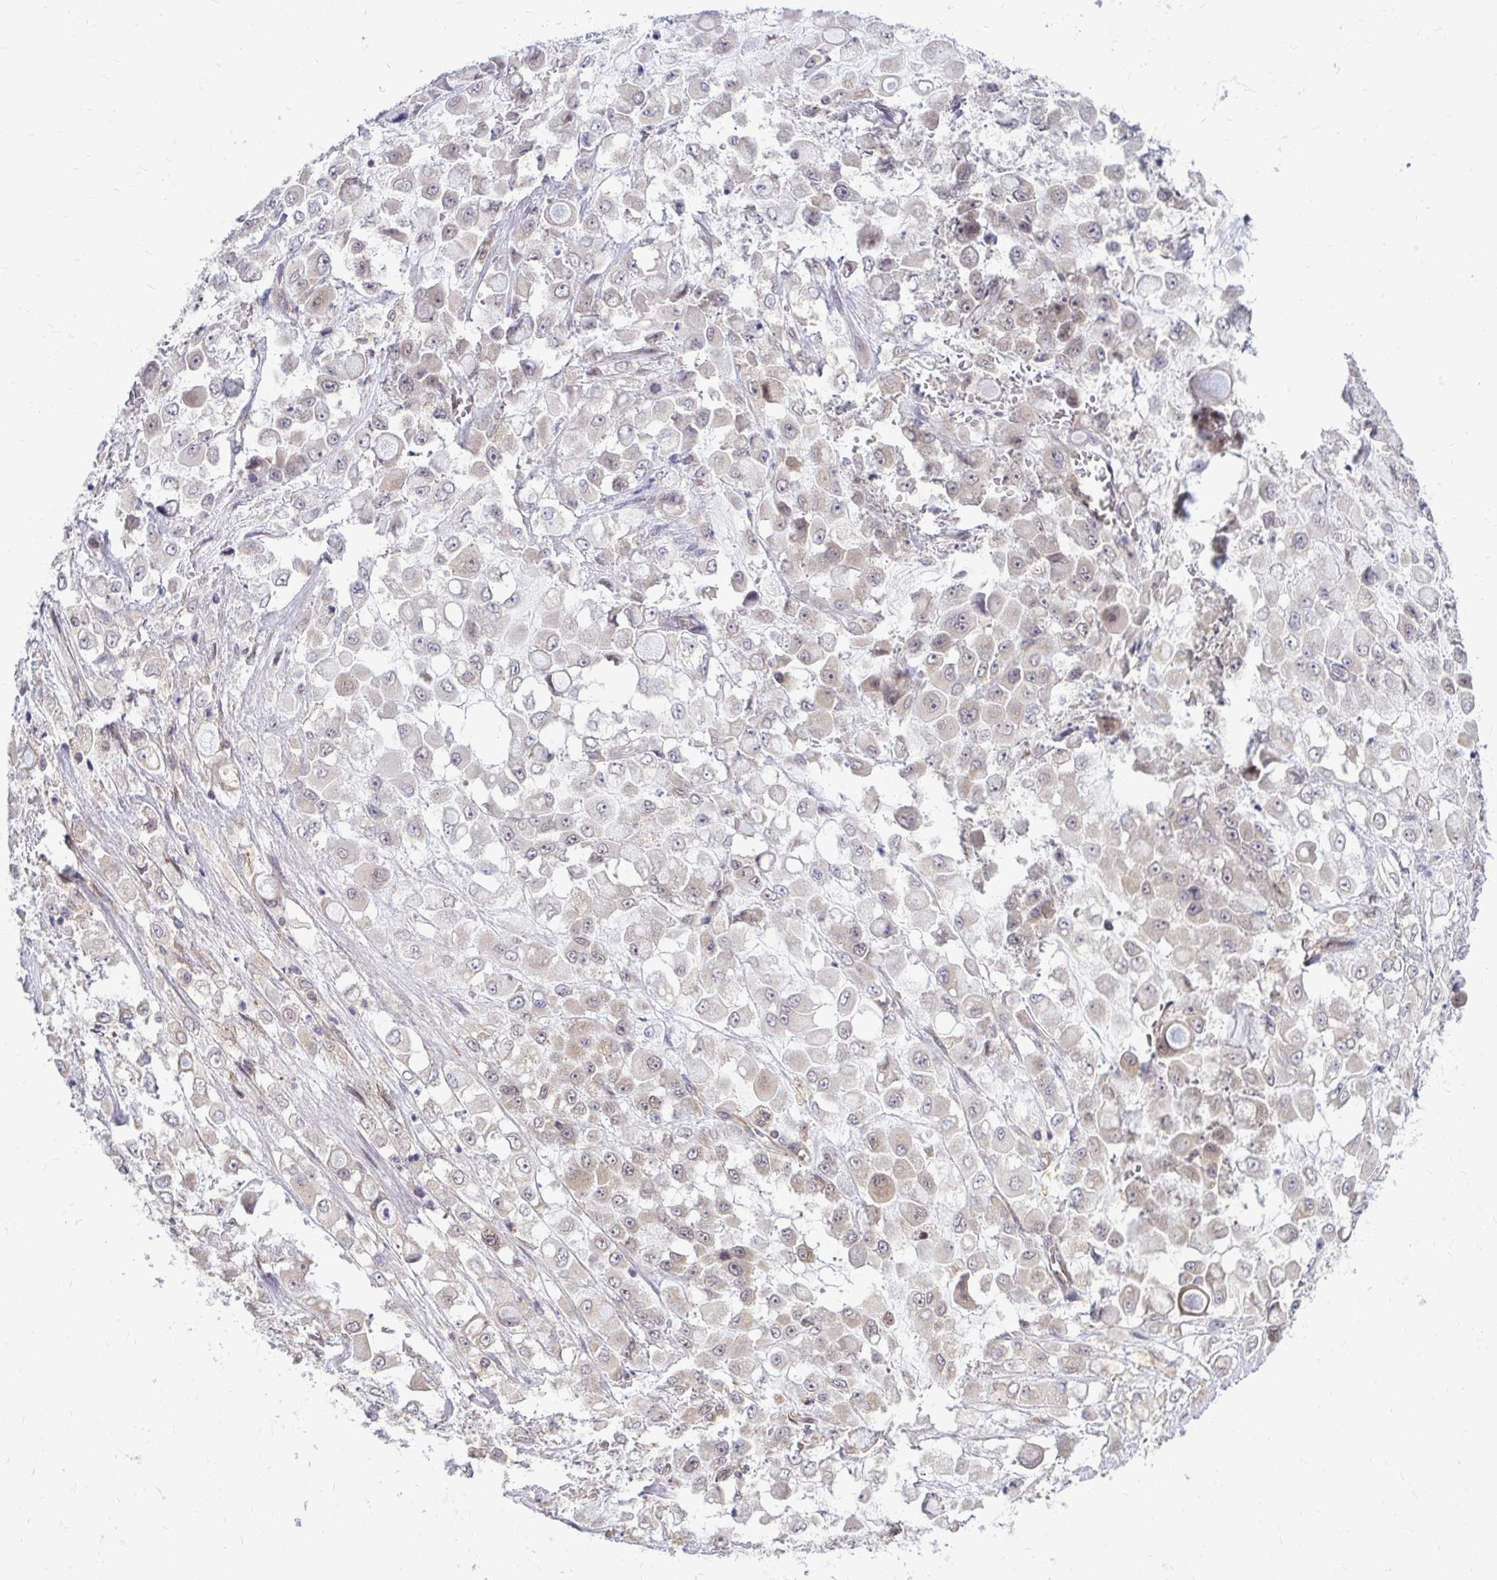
{"staining": {"intensity": "weak", "quantity": "25%-75%", "location": "cytoplasmic/membranous"}, "tissue": "stomach cancer", "cell_type": "Tumor cells", "image_type": "cancer", "snomed": [{"axis": "morphology", "description": "Adenocarcinoma, NOS"}, {"axis": "topography", "description": "Stomach"}], "caption": "Immunohistochemical staining of human stomach adenocarcinoma exhibits weak cytoplasmic/membranous protein expression in about 25%-75% of tumor cells.", "gene": "FMR1", "patient": {"sex": "female", "age": 76}}